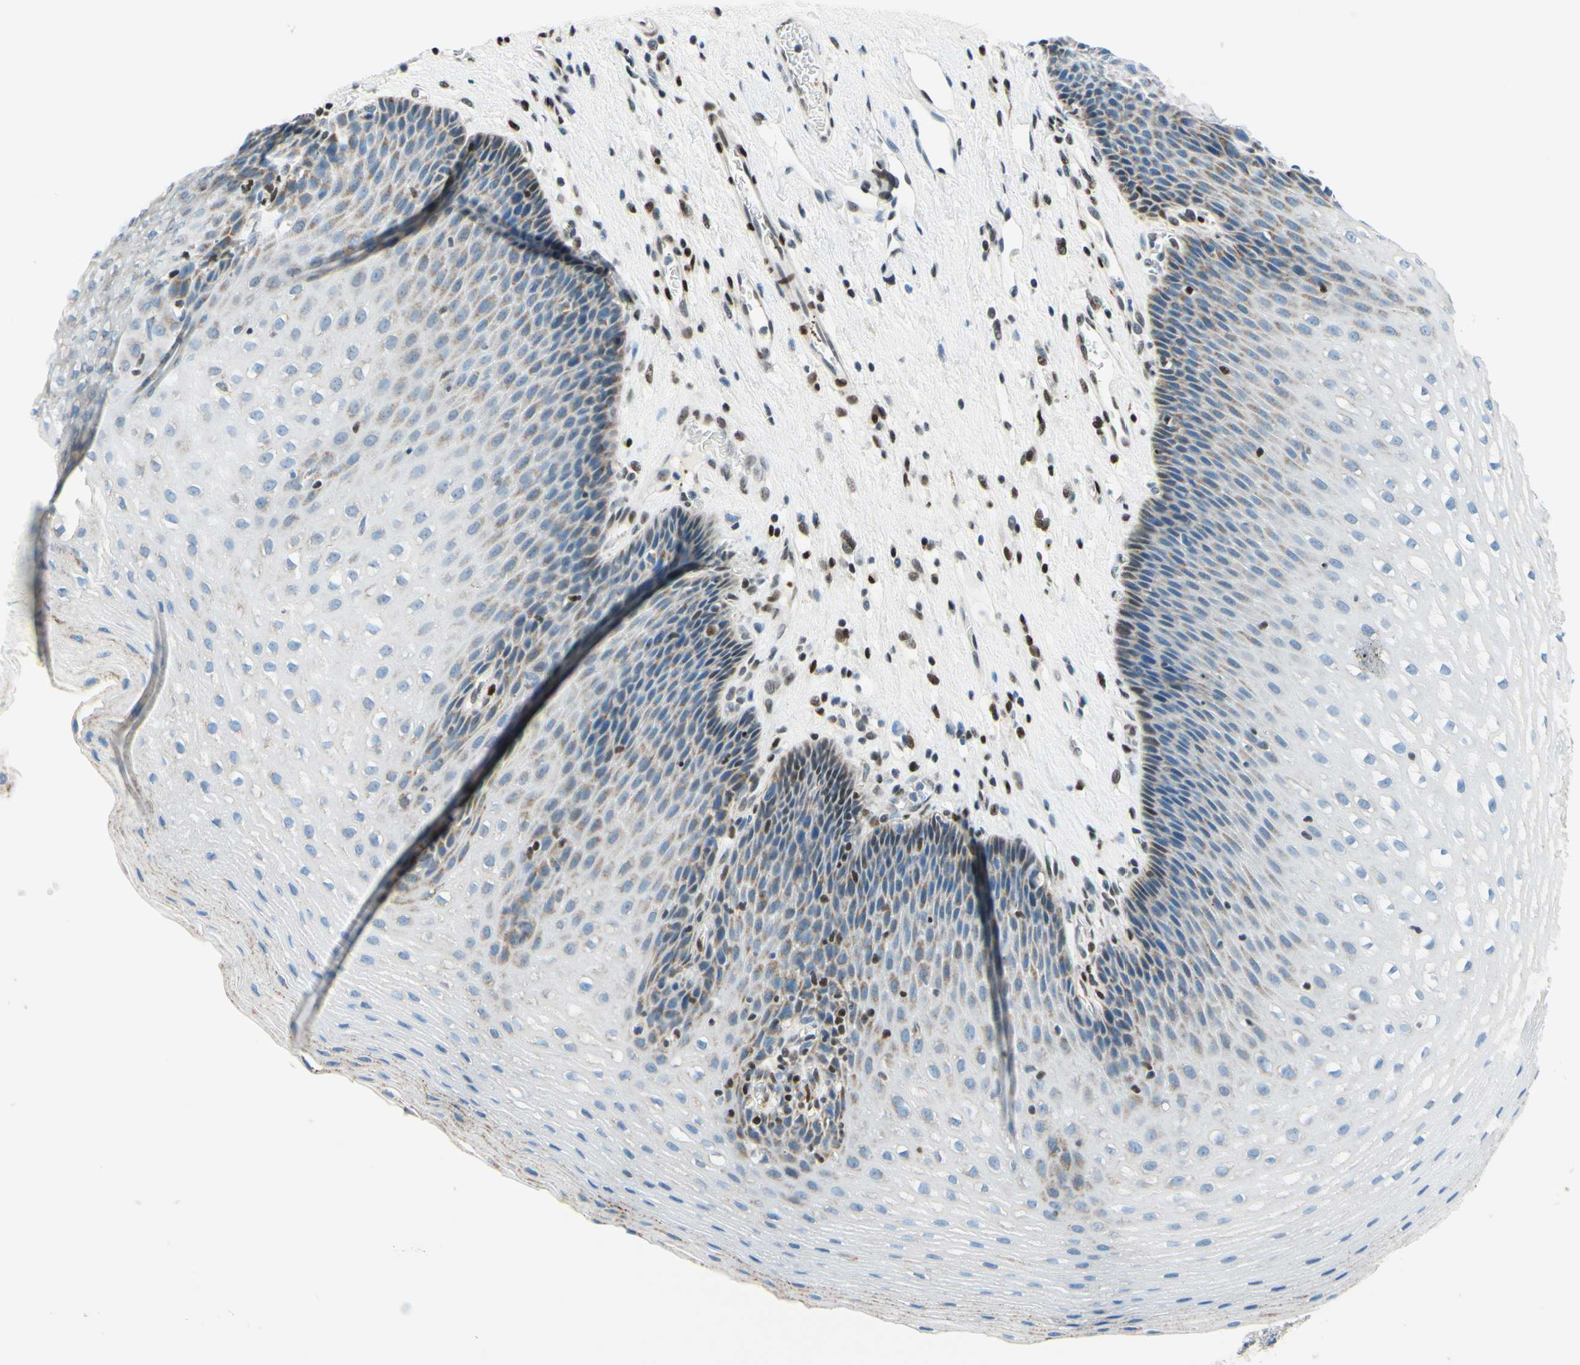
{"staining": {"intensity": "moderate", "quantity": "<25%", "location": "cytoplasmic/membranous"}, "tissue": "esophagus", "cell_type": "Squamous epithelial cells", "image_type": "normal", "snomed": [{"axis": "morphology", "description": "Normal tissue, NOS"}, {"axis": "topography", "description": "Esophagus"}], "caption": "IHC of unremarkable esophagus exhibits low levels of moderate cytoplasmic/membranous positivity in about <25% of squamous epithelial cells.", "gene": "CBX7", "patient": {"sex": "male", "age": 48}}